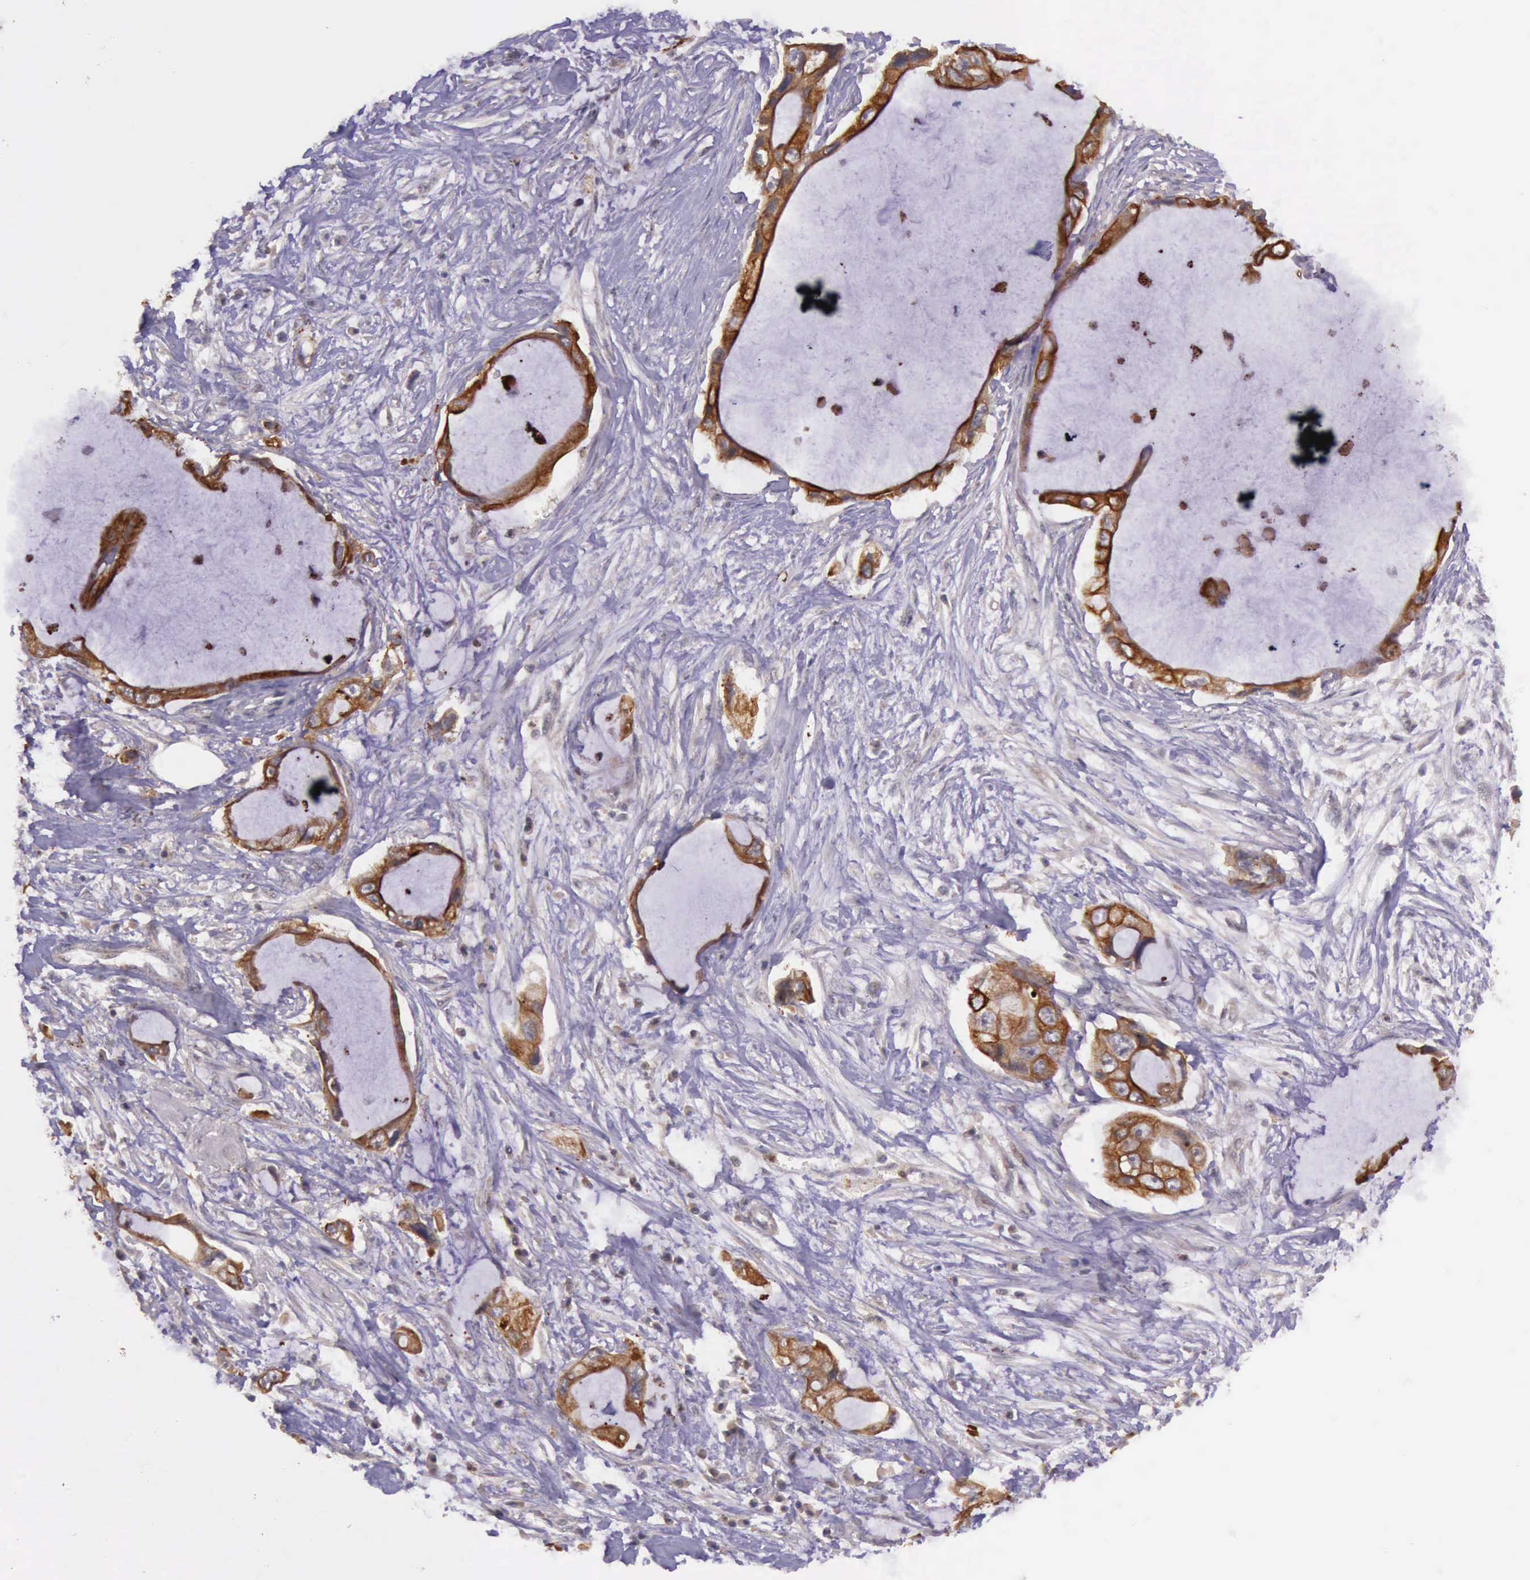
{"staining": {"intensity": "strong", "quantity": ">75%", "location": "cytoplasmic/membranous"}, "tissue": "pancreatic cancer", "cell_type": "Tumor cells", "image_type": "cancer", "snomed": [{"axis": "morphology", "description": "Adenocarcinoma, NOS"}, {"axis": "topography", "description": "Pancreas"}, {"axis": "topography", "description": "Stomach, upper"}], "caption": "Pancreatic cancer stained with a protein marker displays strong staining in tumor cells.", "gene": "PRICKLE3", "patient": {"sex": "male", "age": 77}}